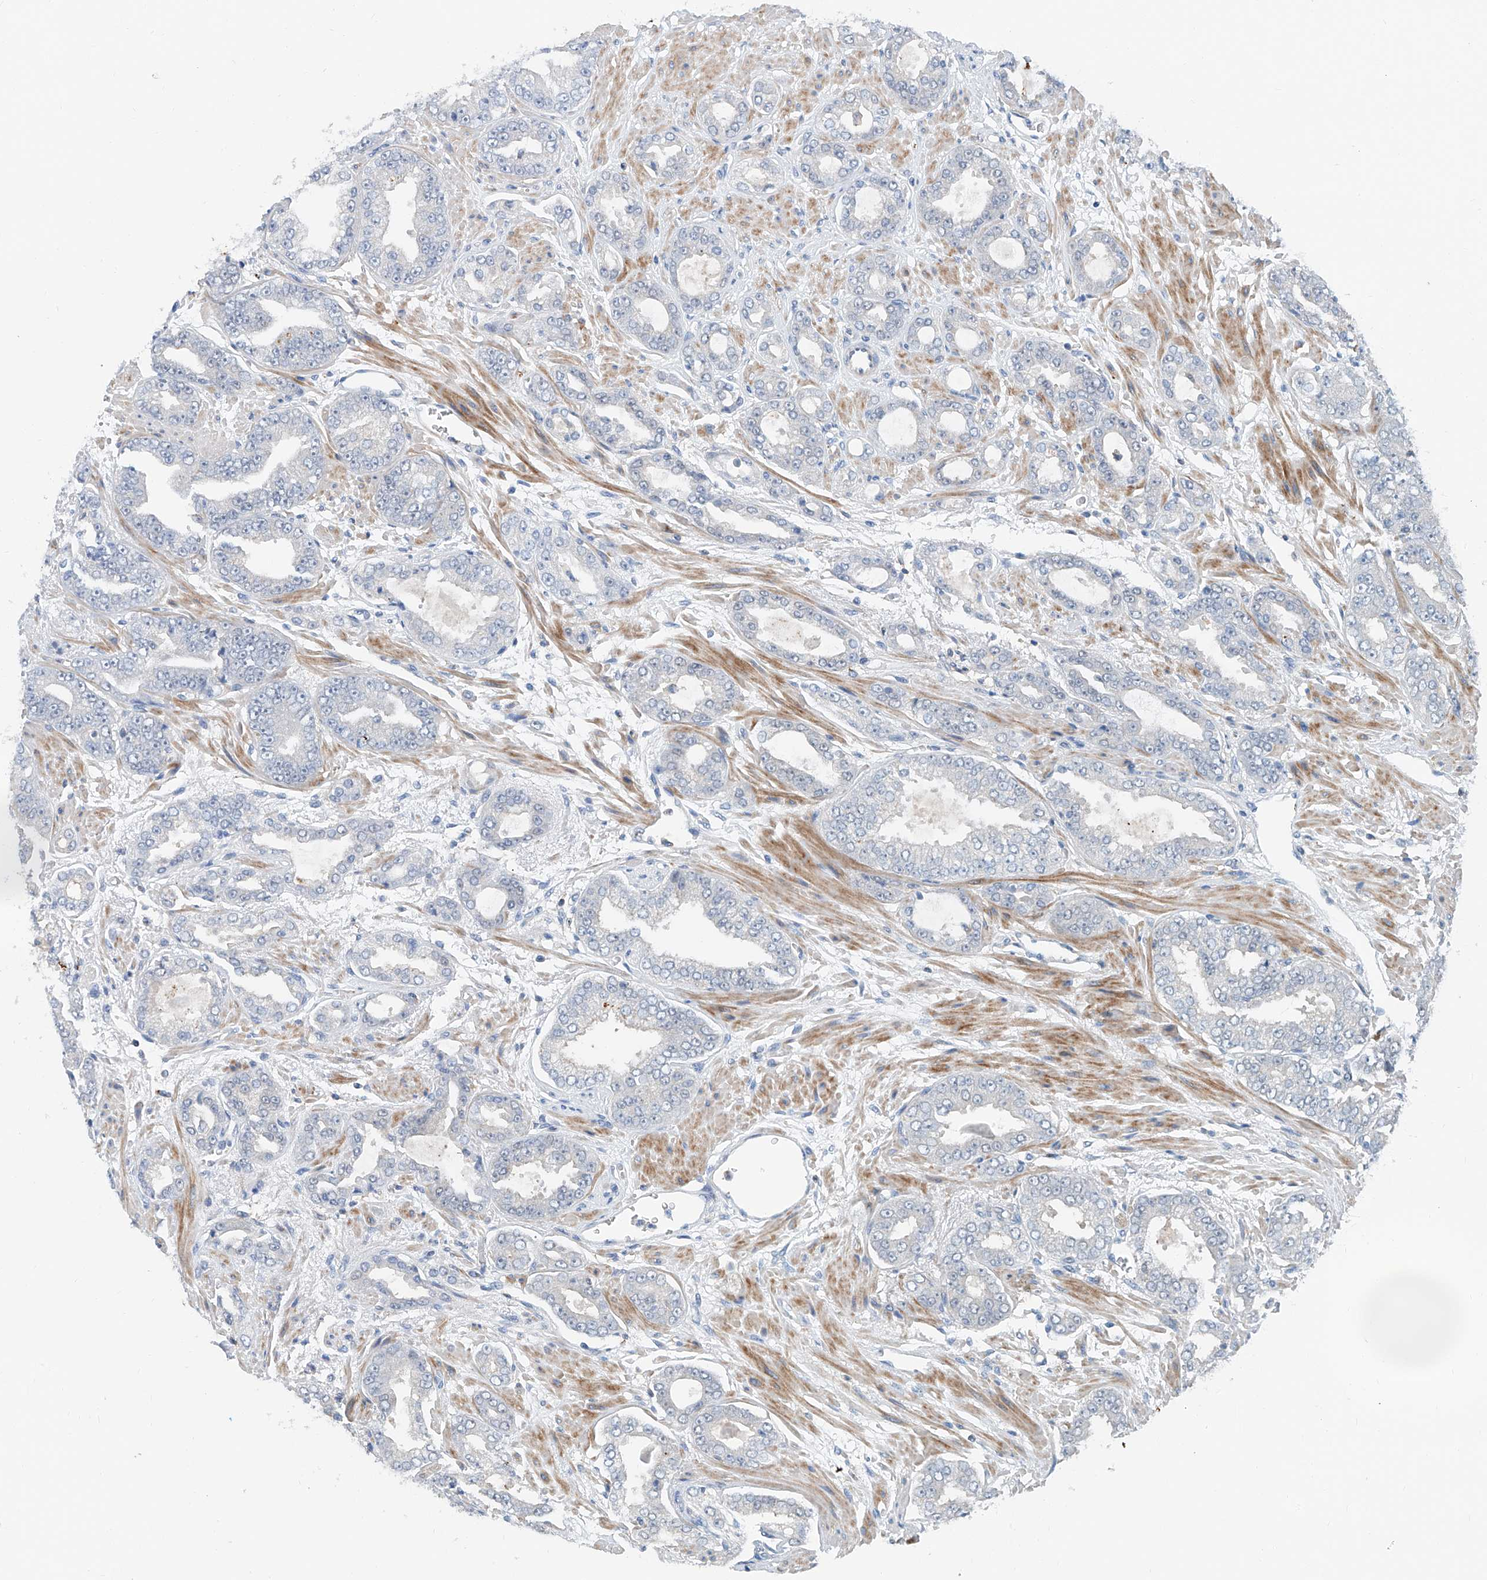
{"staining": {"intensity": "negative", "quantity": "none", "location": "none"}, "tissue": "prostate cancer", "cell_type": "Tumor cells", "image_type": "cancer", "snomed": [{"axis": "morphology", "description": "Adenocarcinoma, High grade"}, {"axis": "topography", "description": "Prostate"}], "caption": "This micrograph is of prostate cancer (adenocarcinoma (high-grade)) stained with immunohistochemistry to label a protein in brown with the nuclei are counter-stained blue. There is no positivity in tumor cells. (Immunohistochemistry (ihc), brightfield microscopy, high magnification).", "gene": "ANKRD34A", "patient": {"sex": "male", "age": 71}}